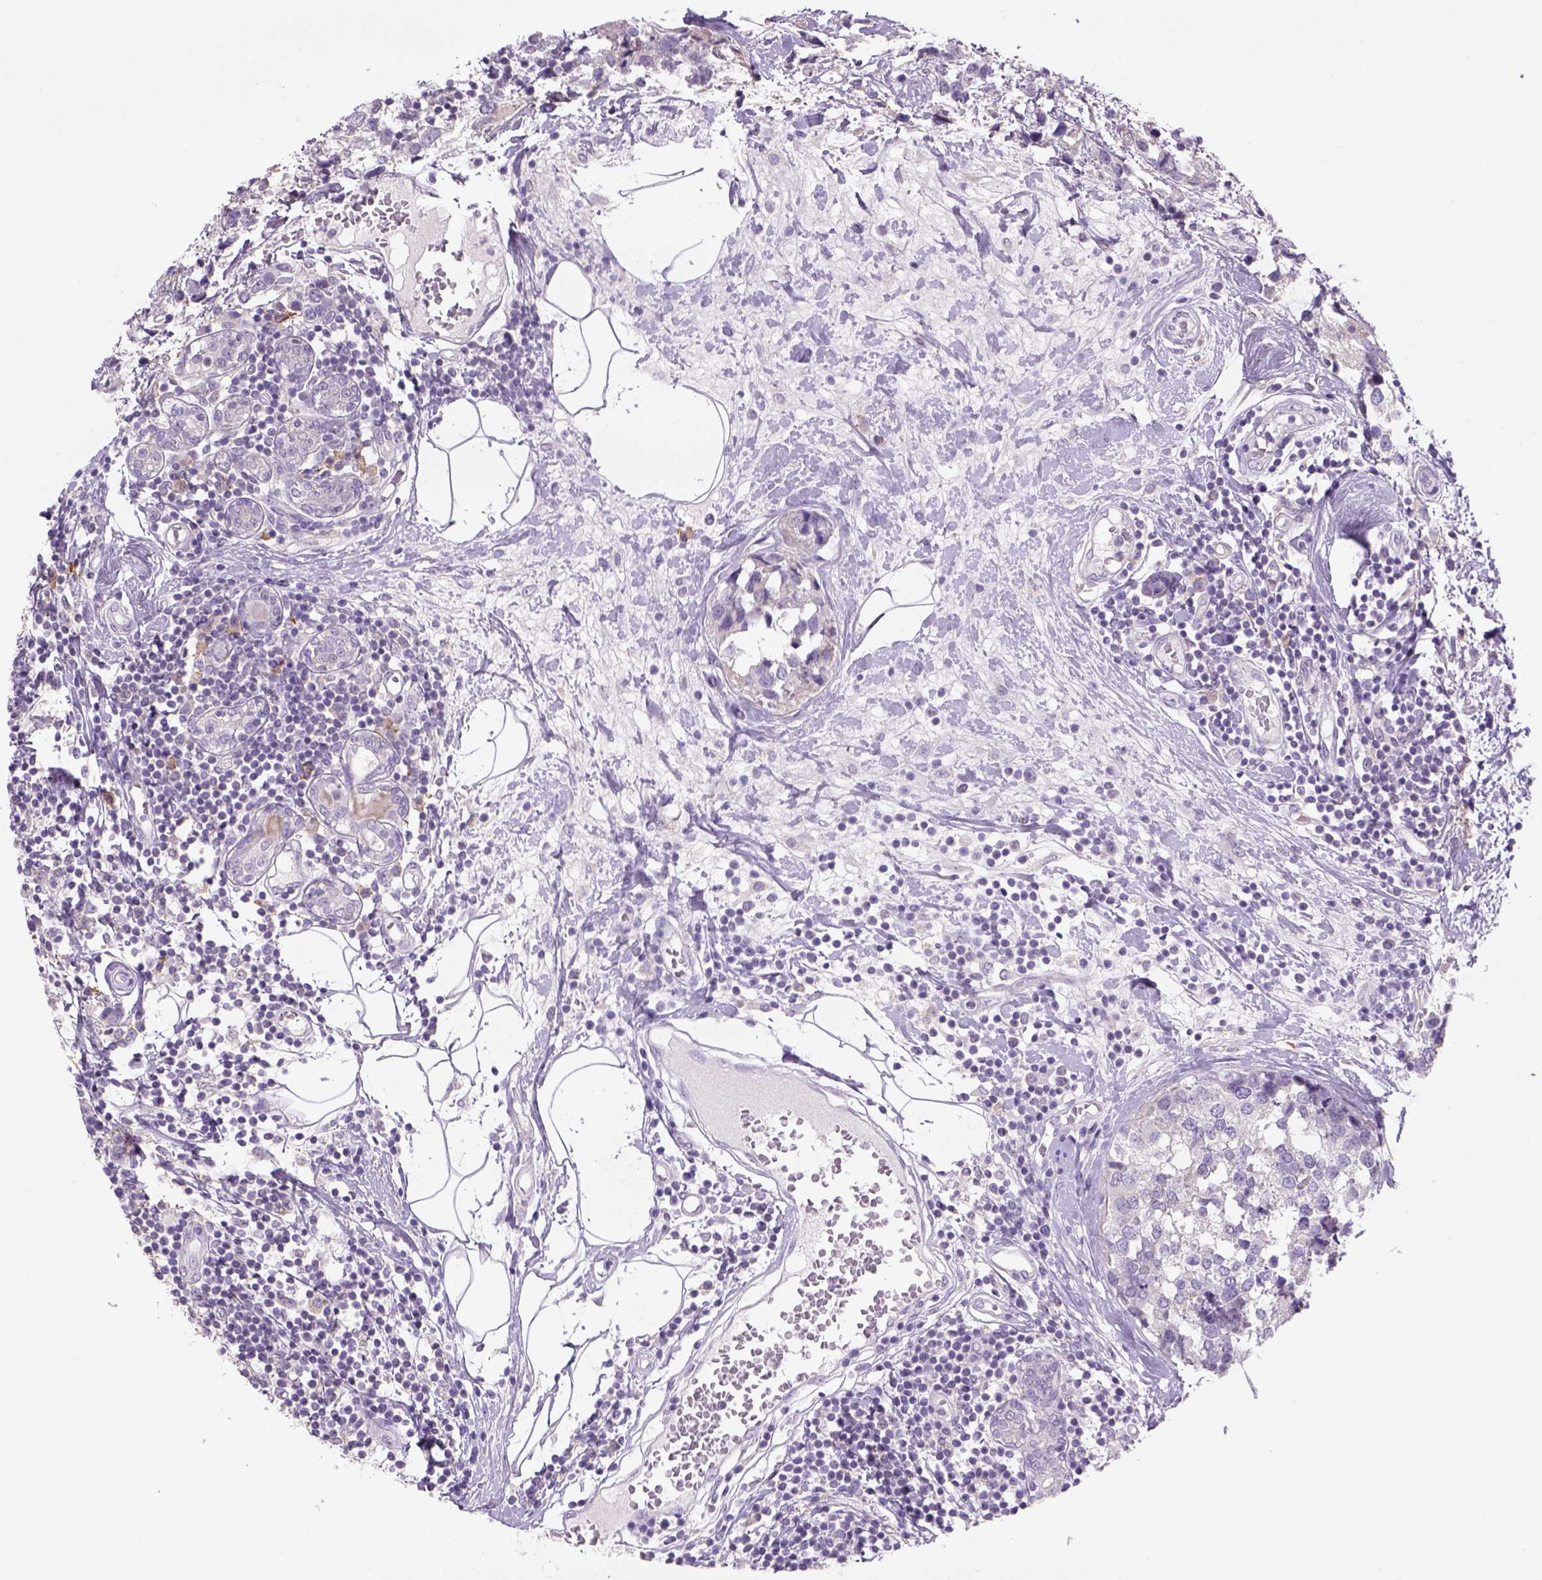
{"staining": {"intensity": "negative", "quantity": "none", "location": "none"}, "tissue": "breast cancer", "cell_type": "Tumor cells", "image_type": "cancer", "snomed": [{"axis": "morphology", "description": "Lobular carcinoma"}, {"axis": "topography", "description": "Breast"}], "caption": "Tumor cells show no significant positivity in breast lobular carcinoma. (Stains: DAB immunohistochemistry (IHC) with hematoxylin counter stain, Microscopy: brightfield microscopy at high magnification).", "gene": "NAALAD2", "patient": {"sex": "female", "age": 59}}